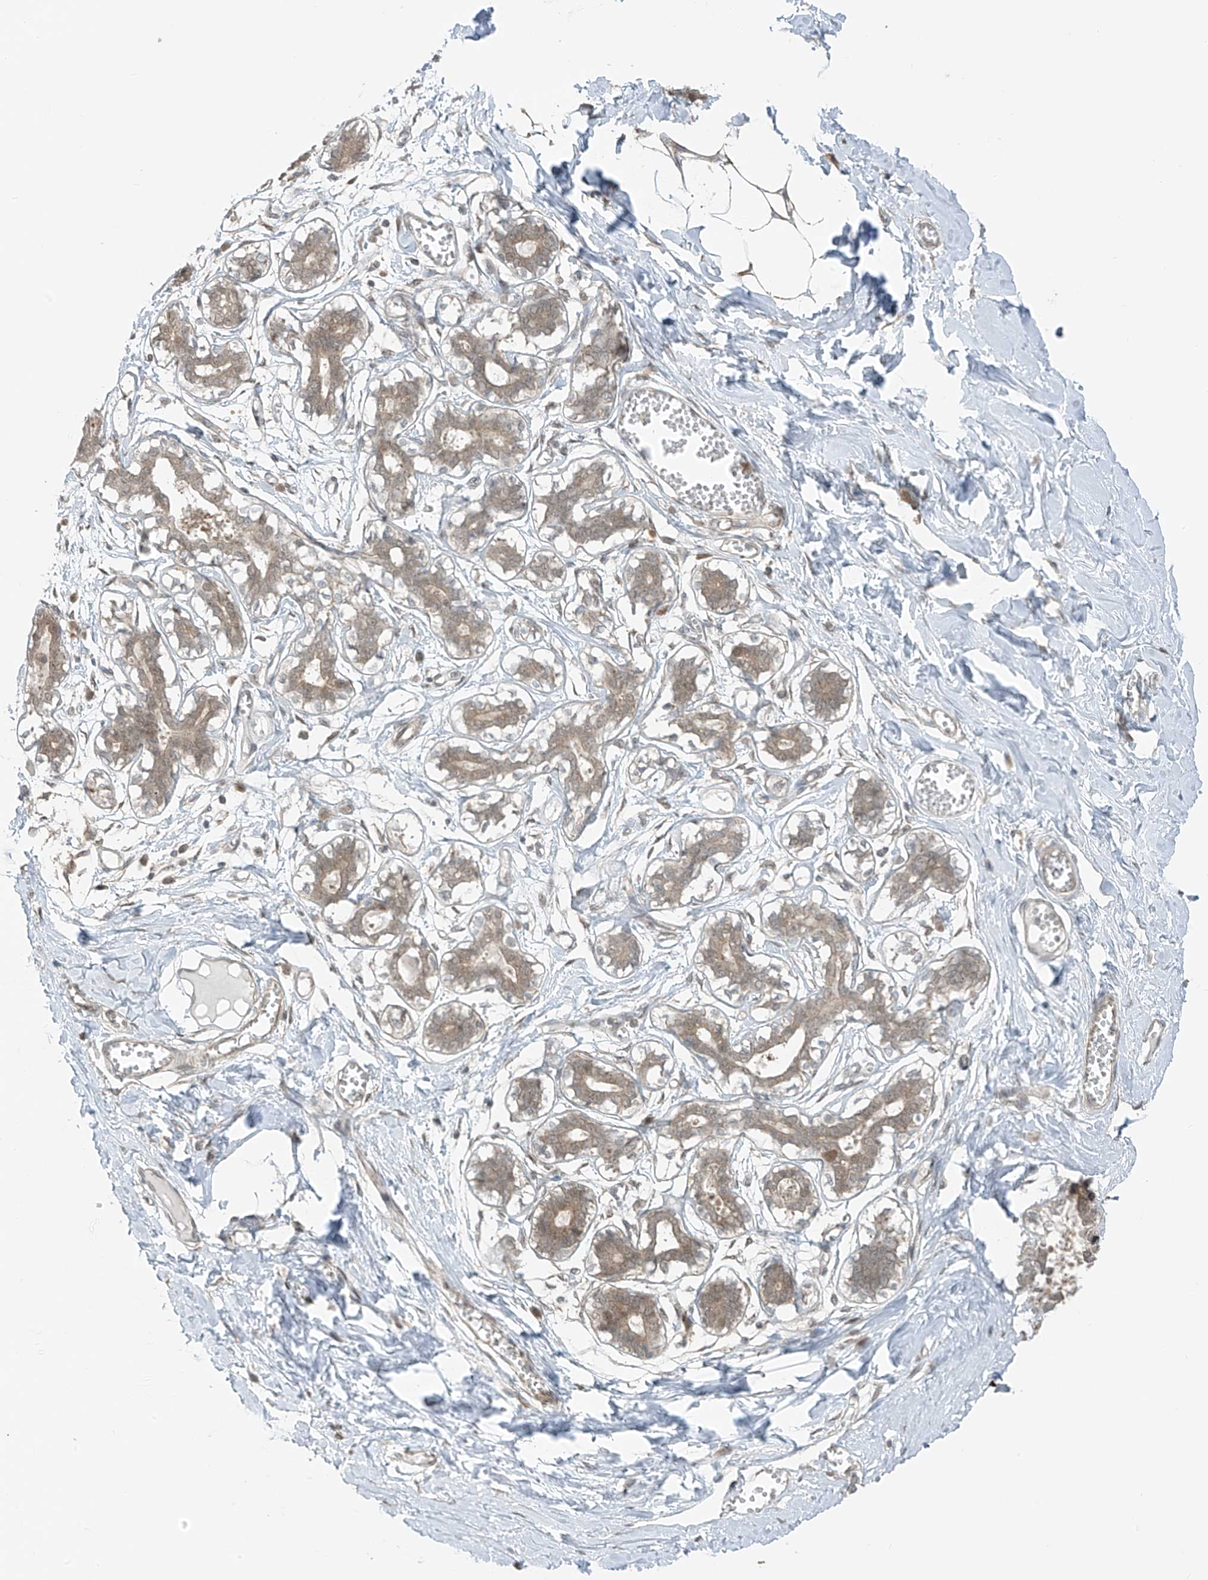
{"staining": {"intensity": "weak", "quantity": "25%-75%", "location": "cytoplasmic/membranous"}, "tissue": "breast", "cell_type": "Adipocytes", "image_type": "normal", "snomed": [{"axis": "morphology", "description": "Normal tissue, NOS"}, {"axis": "topography", "description": "Breast"}], "caption": "Immunohistochemistry (IHC) histopathology image of benign breast: breast stained using immunohistochemistry exhibits low levels of weak protein expression localized specifically in the cytoplasmic/membranous of adipocytes, appearing as a cytoplasmic/membranous brown color.", "gene": "PDE11A", "patient": {"sex": "female", "age": 27}}